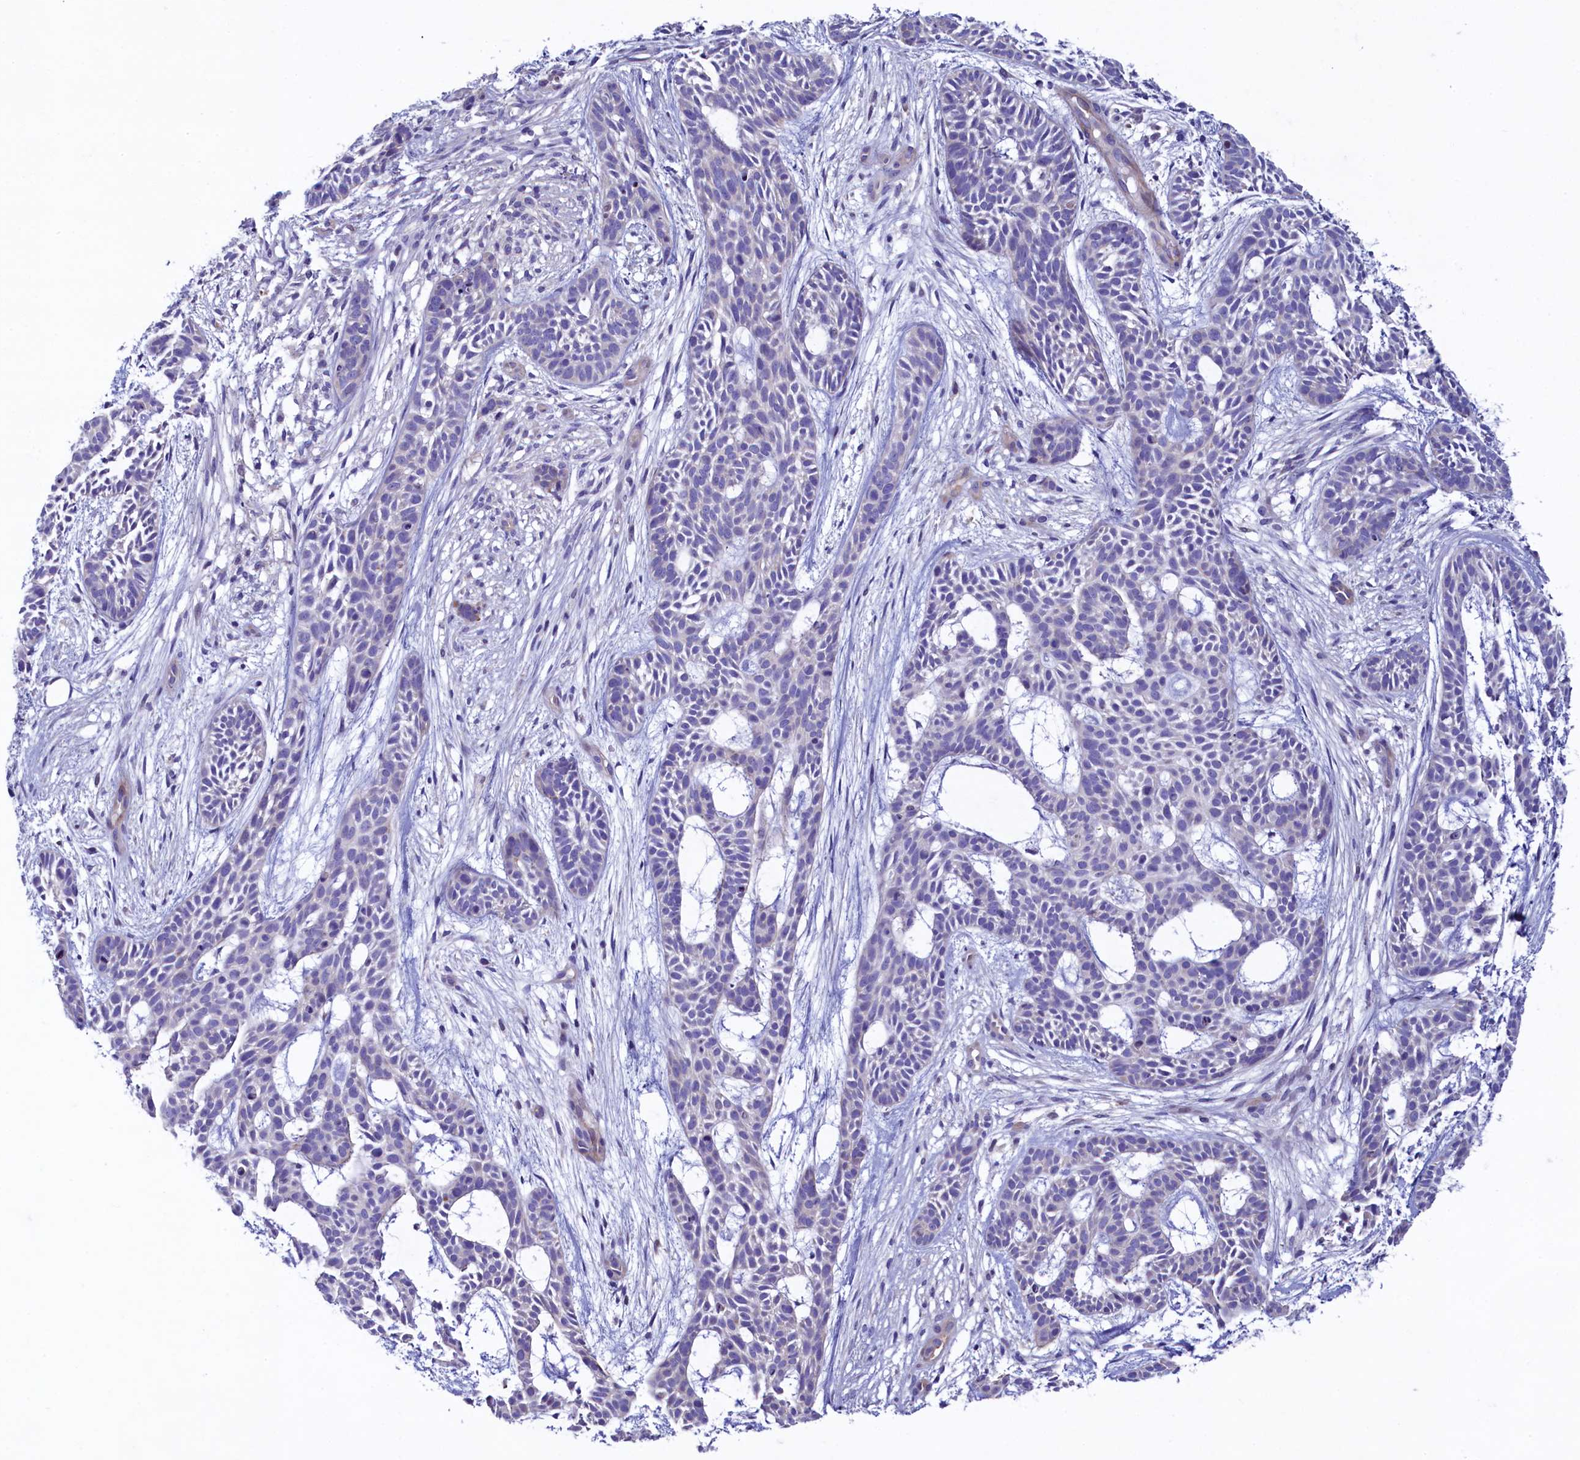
{"staining": {"intensity": "negative", "quantity": "none", "location": "none"}, "tissue": "skin cancer", "cell_type": "Tumor cells", "image_type": "cancer", "snomed": [{"axis": "morphology", "description": "Basal cell carcinoma"}, {"axis": "topography", "description": "Skin"}], "caption": "There is no significant expression in tumor cells of basal cell carcinoma (skin).", "gene": "KRBOX5", "patient": {"sex": "male", "age": 89}}